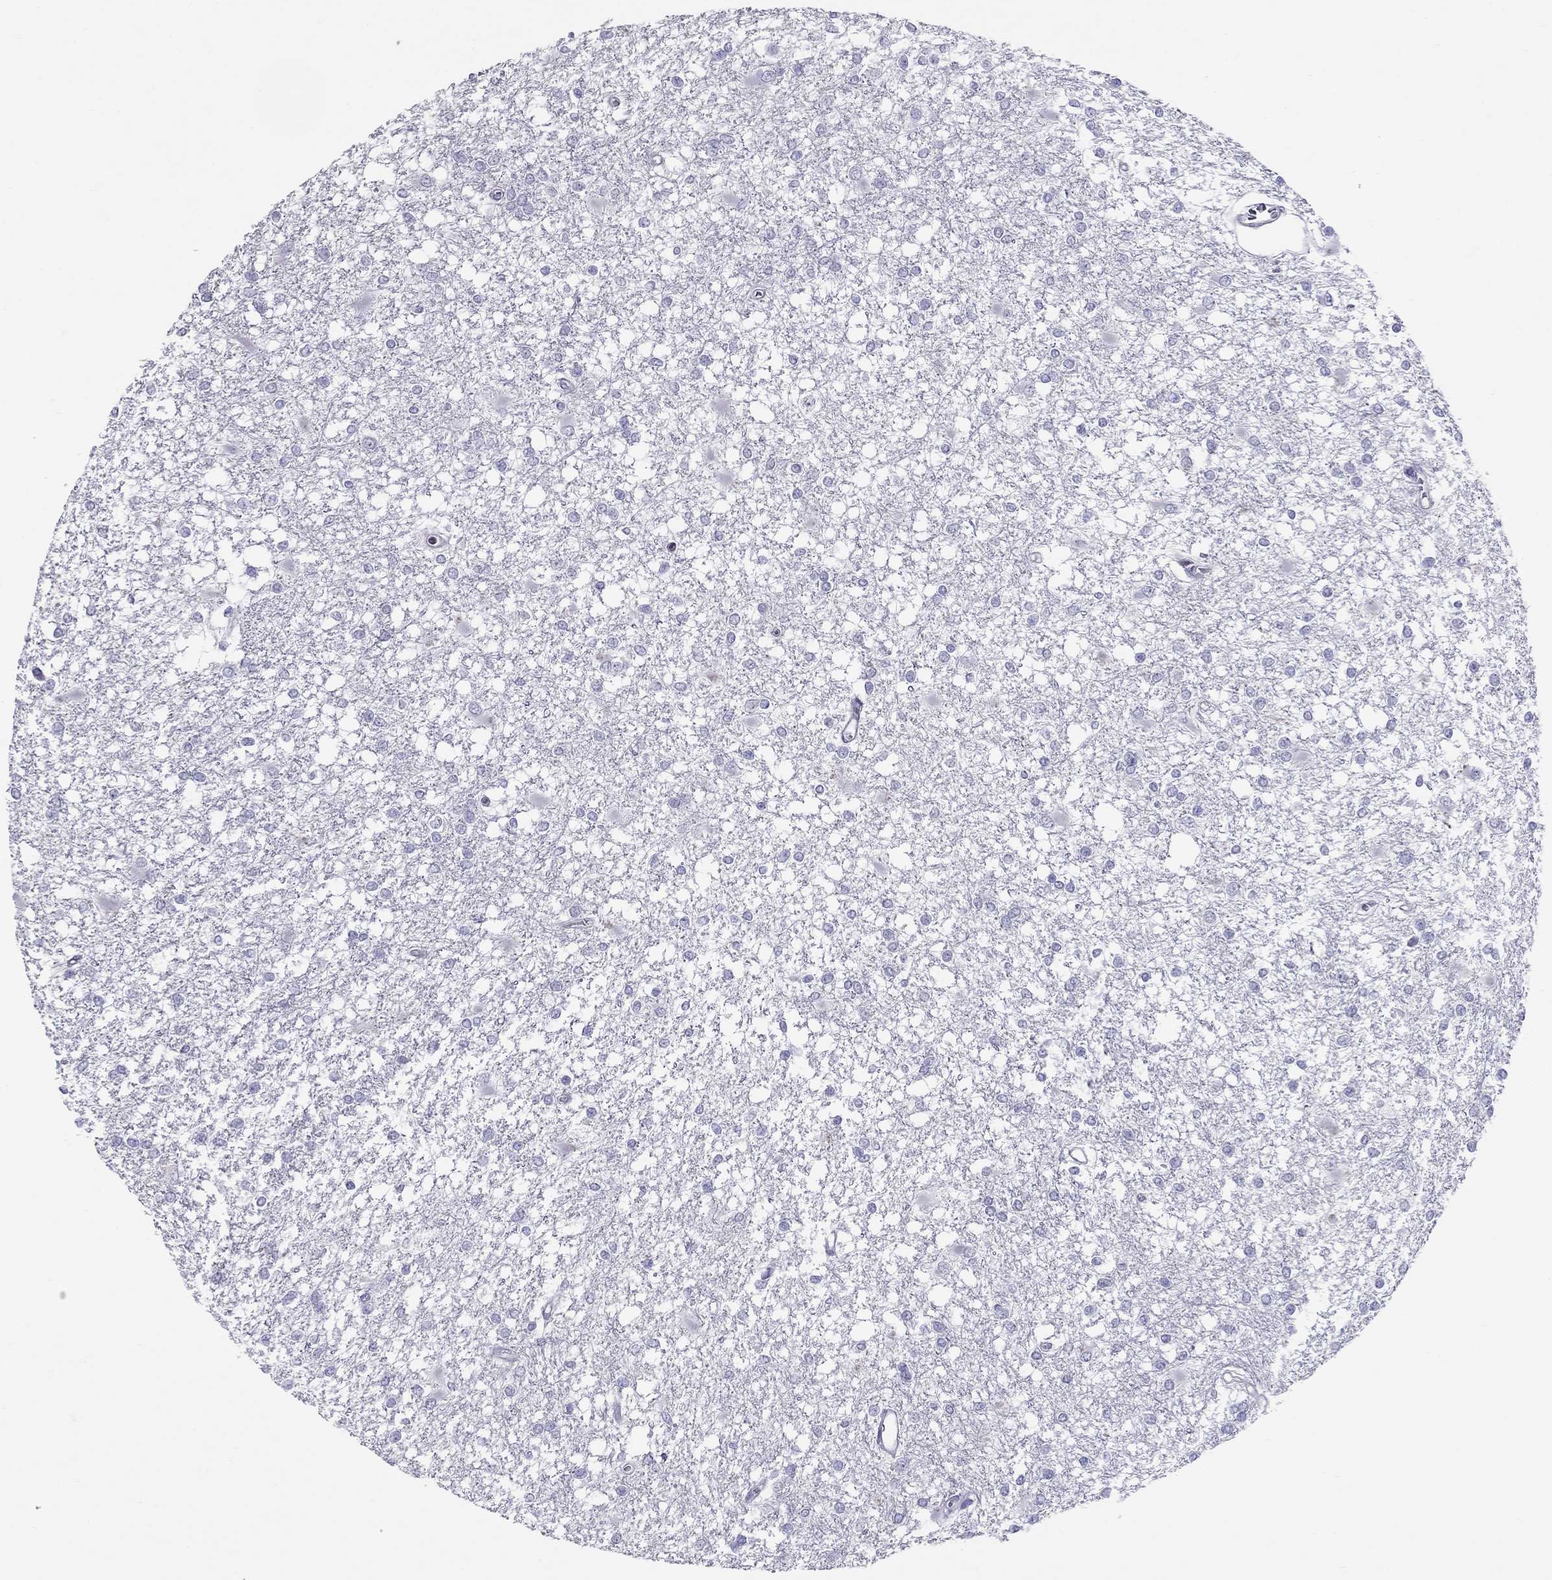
{"staining": {"intensity": "negative", "quantity": "none", "location": "none"}, "tissue": "glioma", "cell_type": "Tumor cells", "image_type": "cancer", "snomed": [{"axis": "morphology", "description": "Glioma, malignant, High grade"}, {"axis": "topography", "description": "Cerebral cortex"}], "caption": "The immunohistochemistry (IHC) micrograph has no significant staining in tumor cells of malignant glioma (high-grade) tissue.", "gene": "SPINT4", "patient": {"sex": "male", "age": 79}}